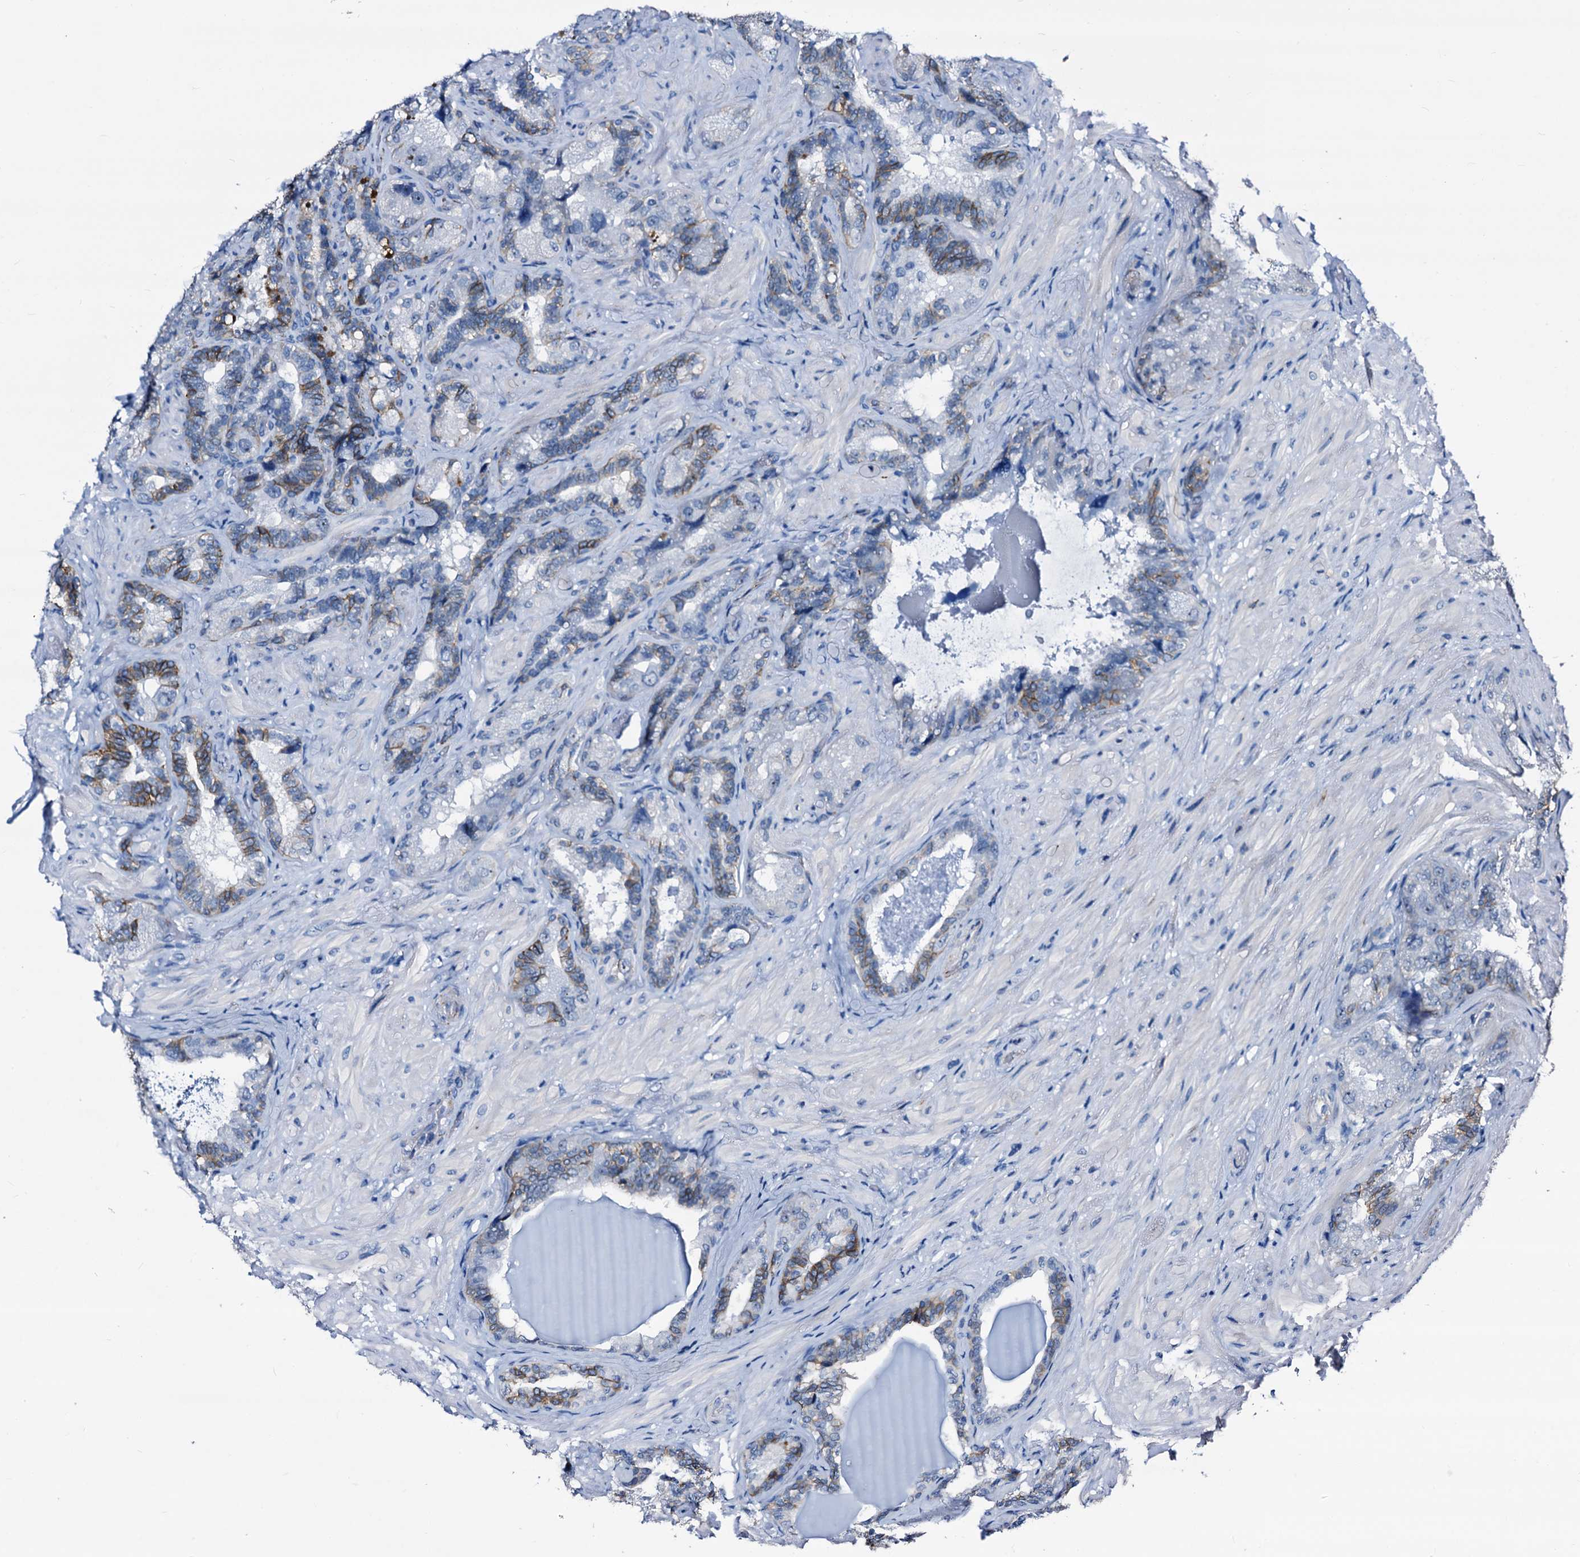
{"staining": {"intensity": "weak", "quantity": "25%-75%", "location": "cytoplasmic/membranous"}, "tissue": "seminal vesicle", "cell_type": "Glandular cells", "image_type": "normal", "snomed": [{"axis": "morphology", "description": "Normal tissue, NOS"}, {"axis": "topography", "description": "Prostate and seminal vesicle, NOS"}, {"axis": "topography", "description": "Prostate"}, {"axis": "topography", "description": "Seminal veicle"}], "caption": "Seminal vesicle stained for a protein (brown) shows weak cytoplasmic/membranous positive expression in approximately 25%-75% of glandular cells.", "gene": "EMG1", "patient": {"sex": "male", "age": 67}}